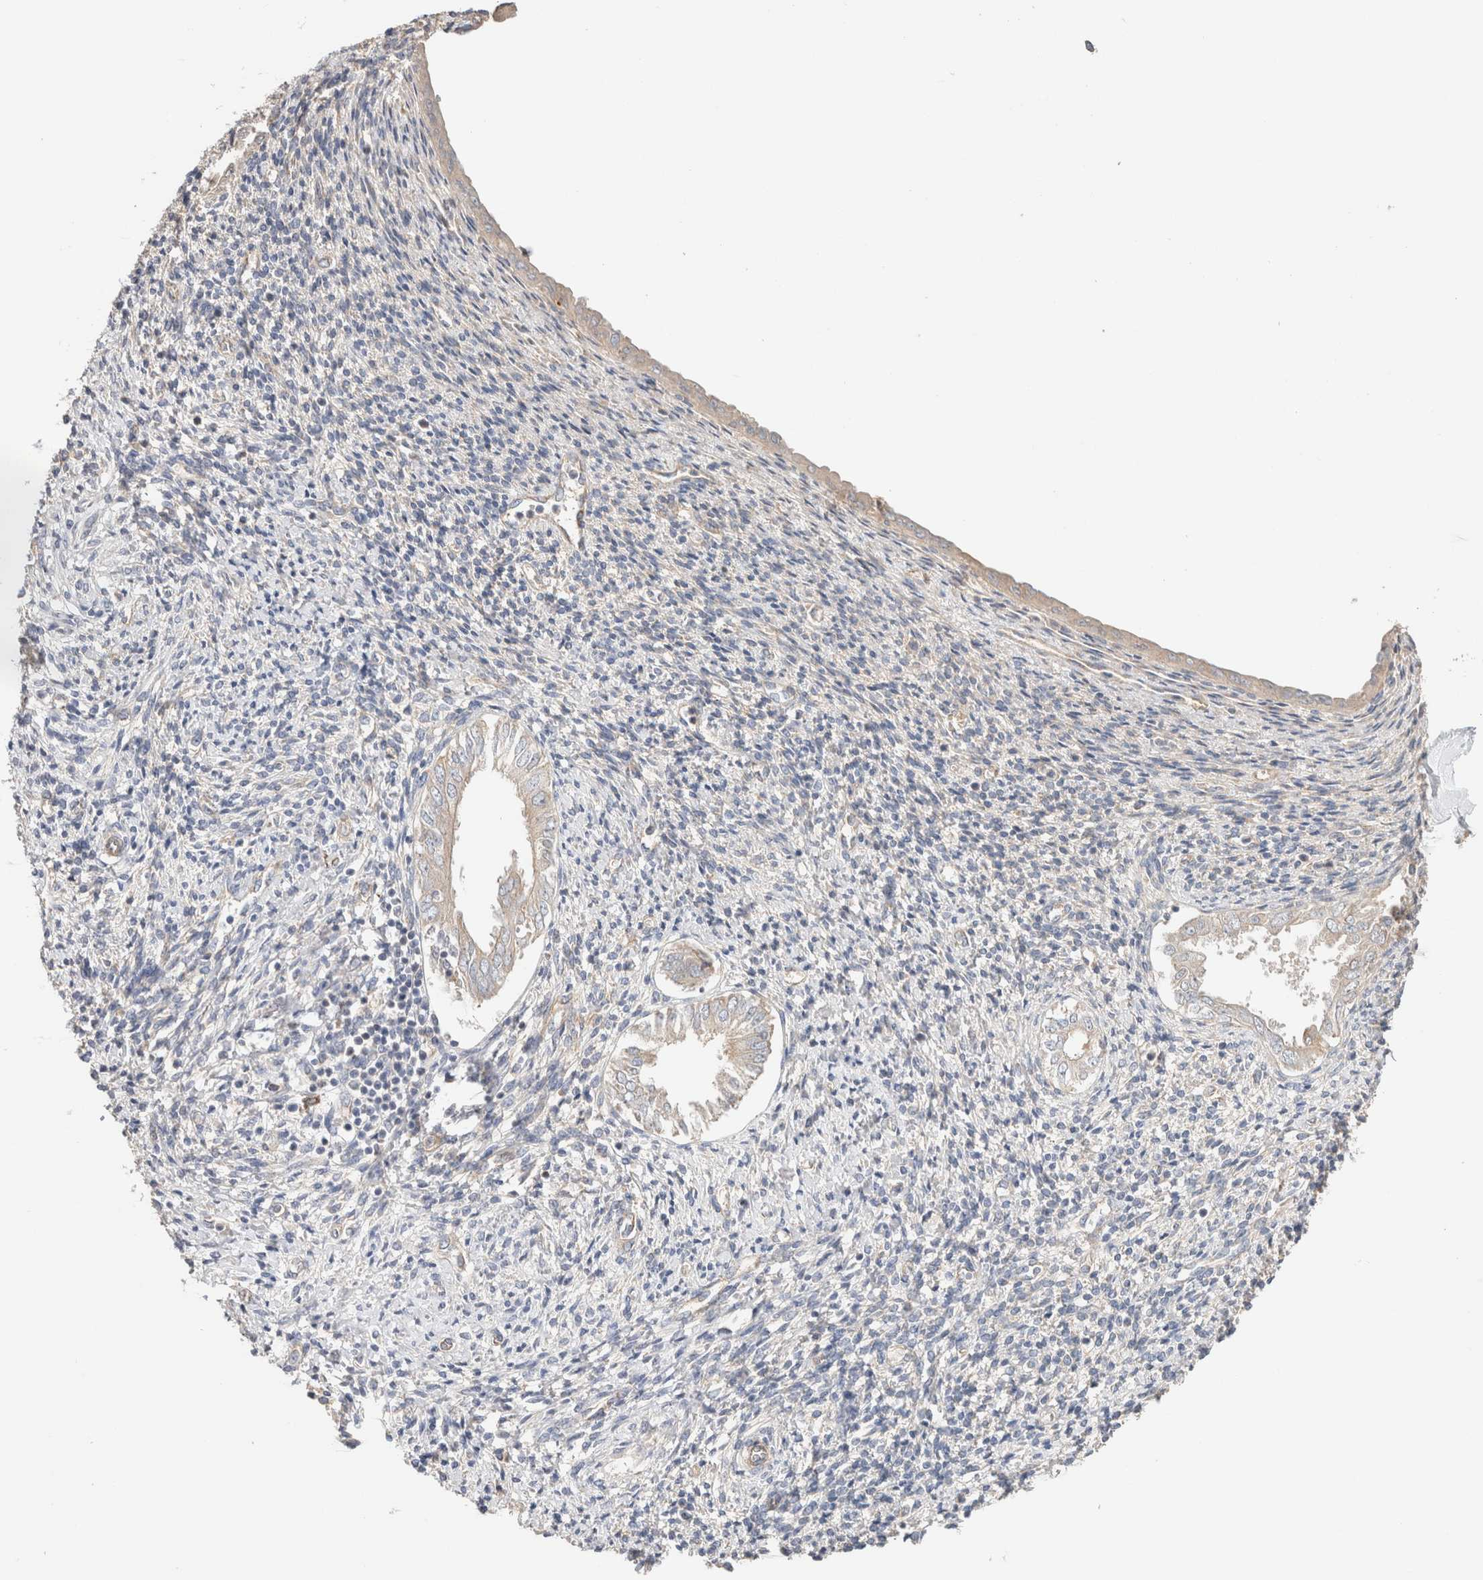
{"staining": {"intensity": "negative", "quantity": "none", "location": "none"}, "tissue": "endometrium", "cell_type": "Cells in endometrial stroma", "image_type": "normal", "snomed": [{"axis": "morphology", "description": "Normal tissue, NOS"}, {"axis": "topography", "description": "Endometrium"}], "caption": "High magnification brightfield microscopy of benign endometrium stained with DAB (brown) and counterstained with hematoxylin (blue): cells in endometrial stroma show no significant positivity. (IHC, brightfield microscopy, high magnification).", "gene": "B3GNTL1", "patient": {"sex": "female", "age": 66}}